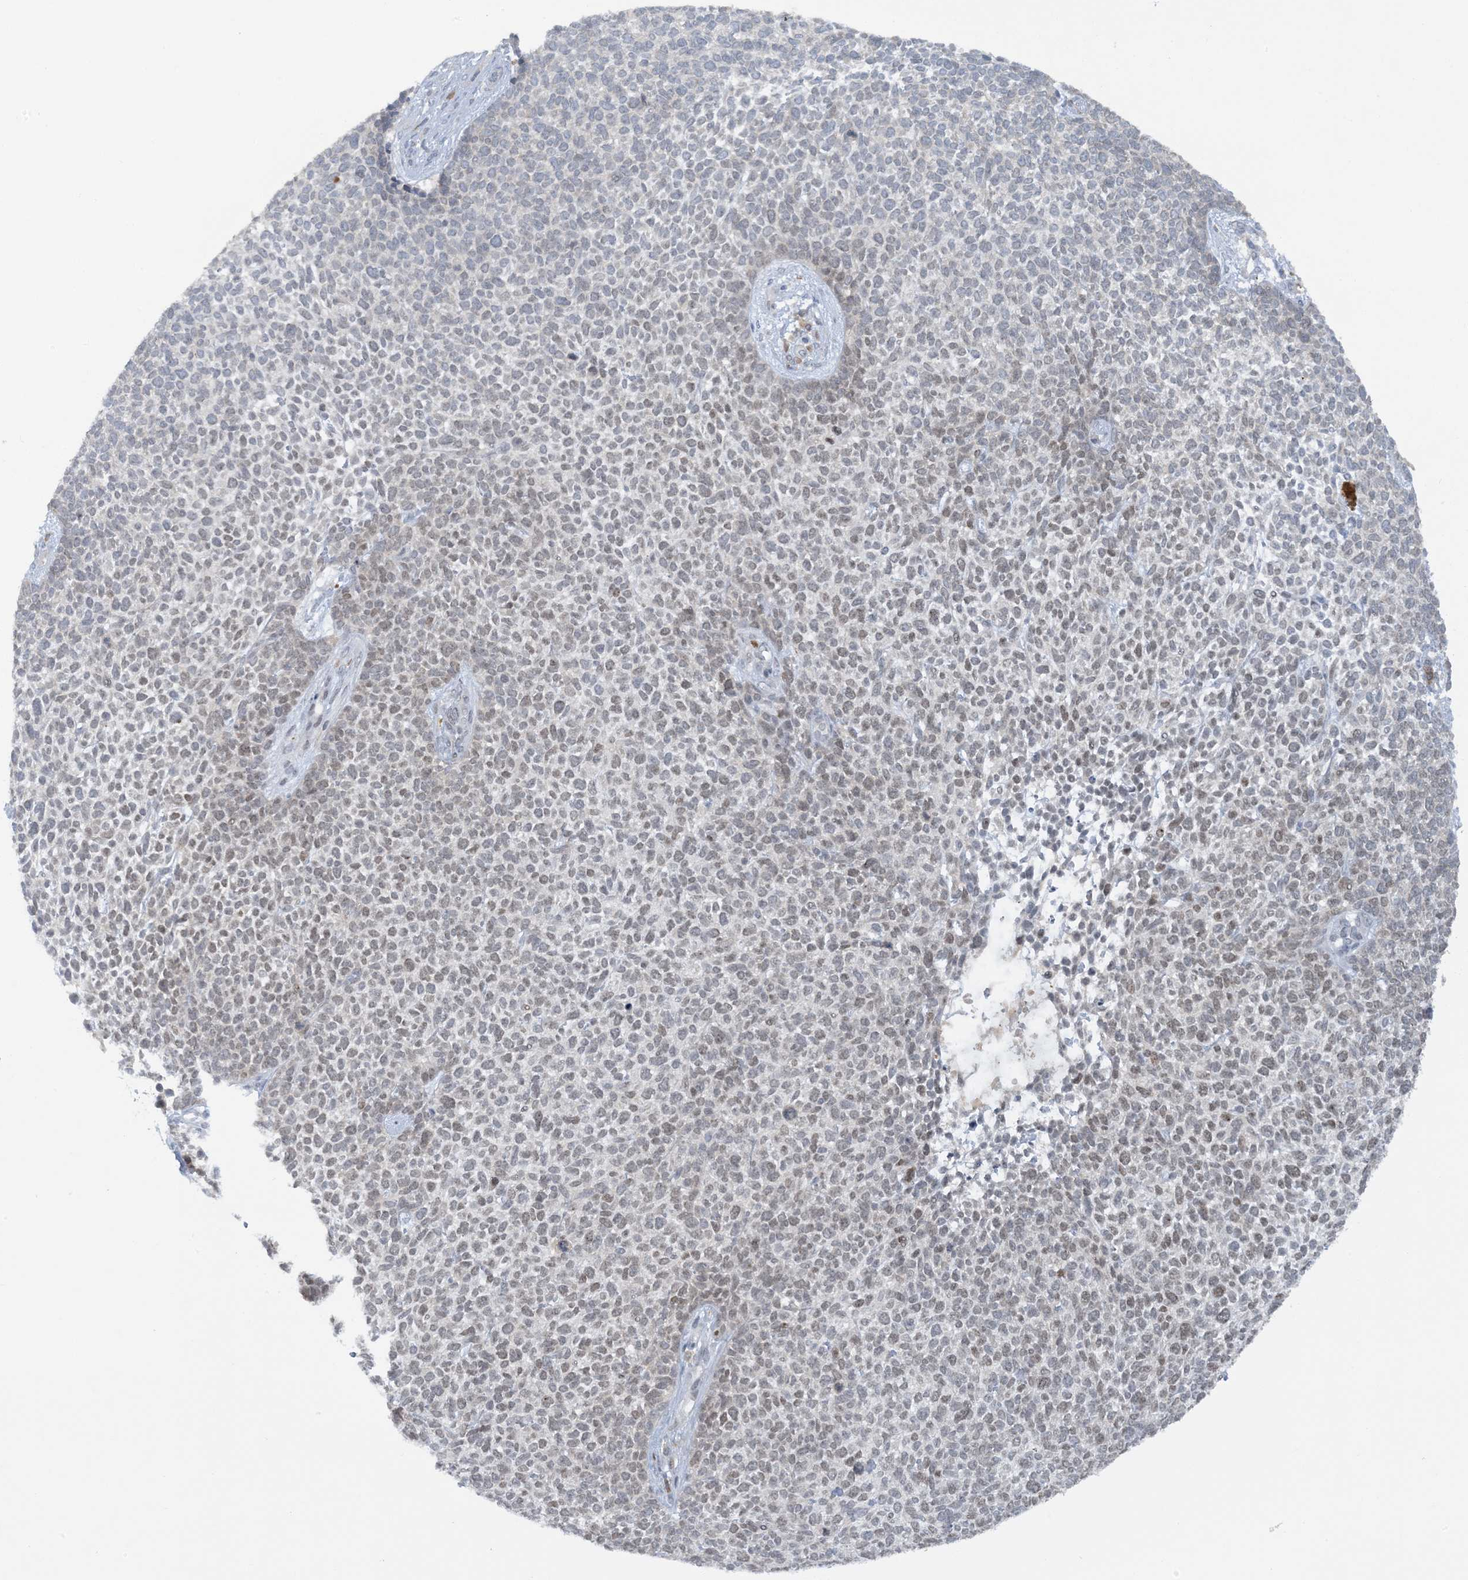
{"staining": {"intensity": "negative", "quantity": "none", "location": "none"}, "tissue": "skin cancer", "cell_type": "Tumor cells", "image_type": "cancer", "snomed": [{"axis": "morphology", "description": "Basal cell carcinoma"}, {"axis": "topography", "description": "Skin"}], "caption": "Immunohistochemical staining of human basal cell carcinoma (skin) reveals no significant expression in tumor cells.", "gene": "ACYP2", "patient": {"sex": "female", "age": 84}}